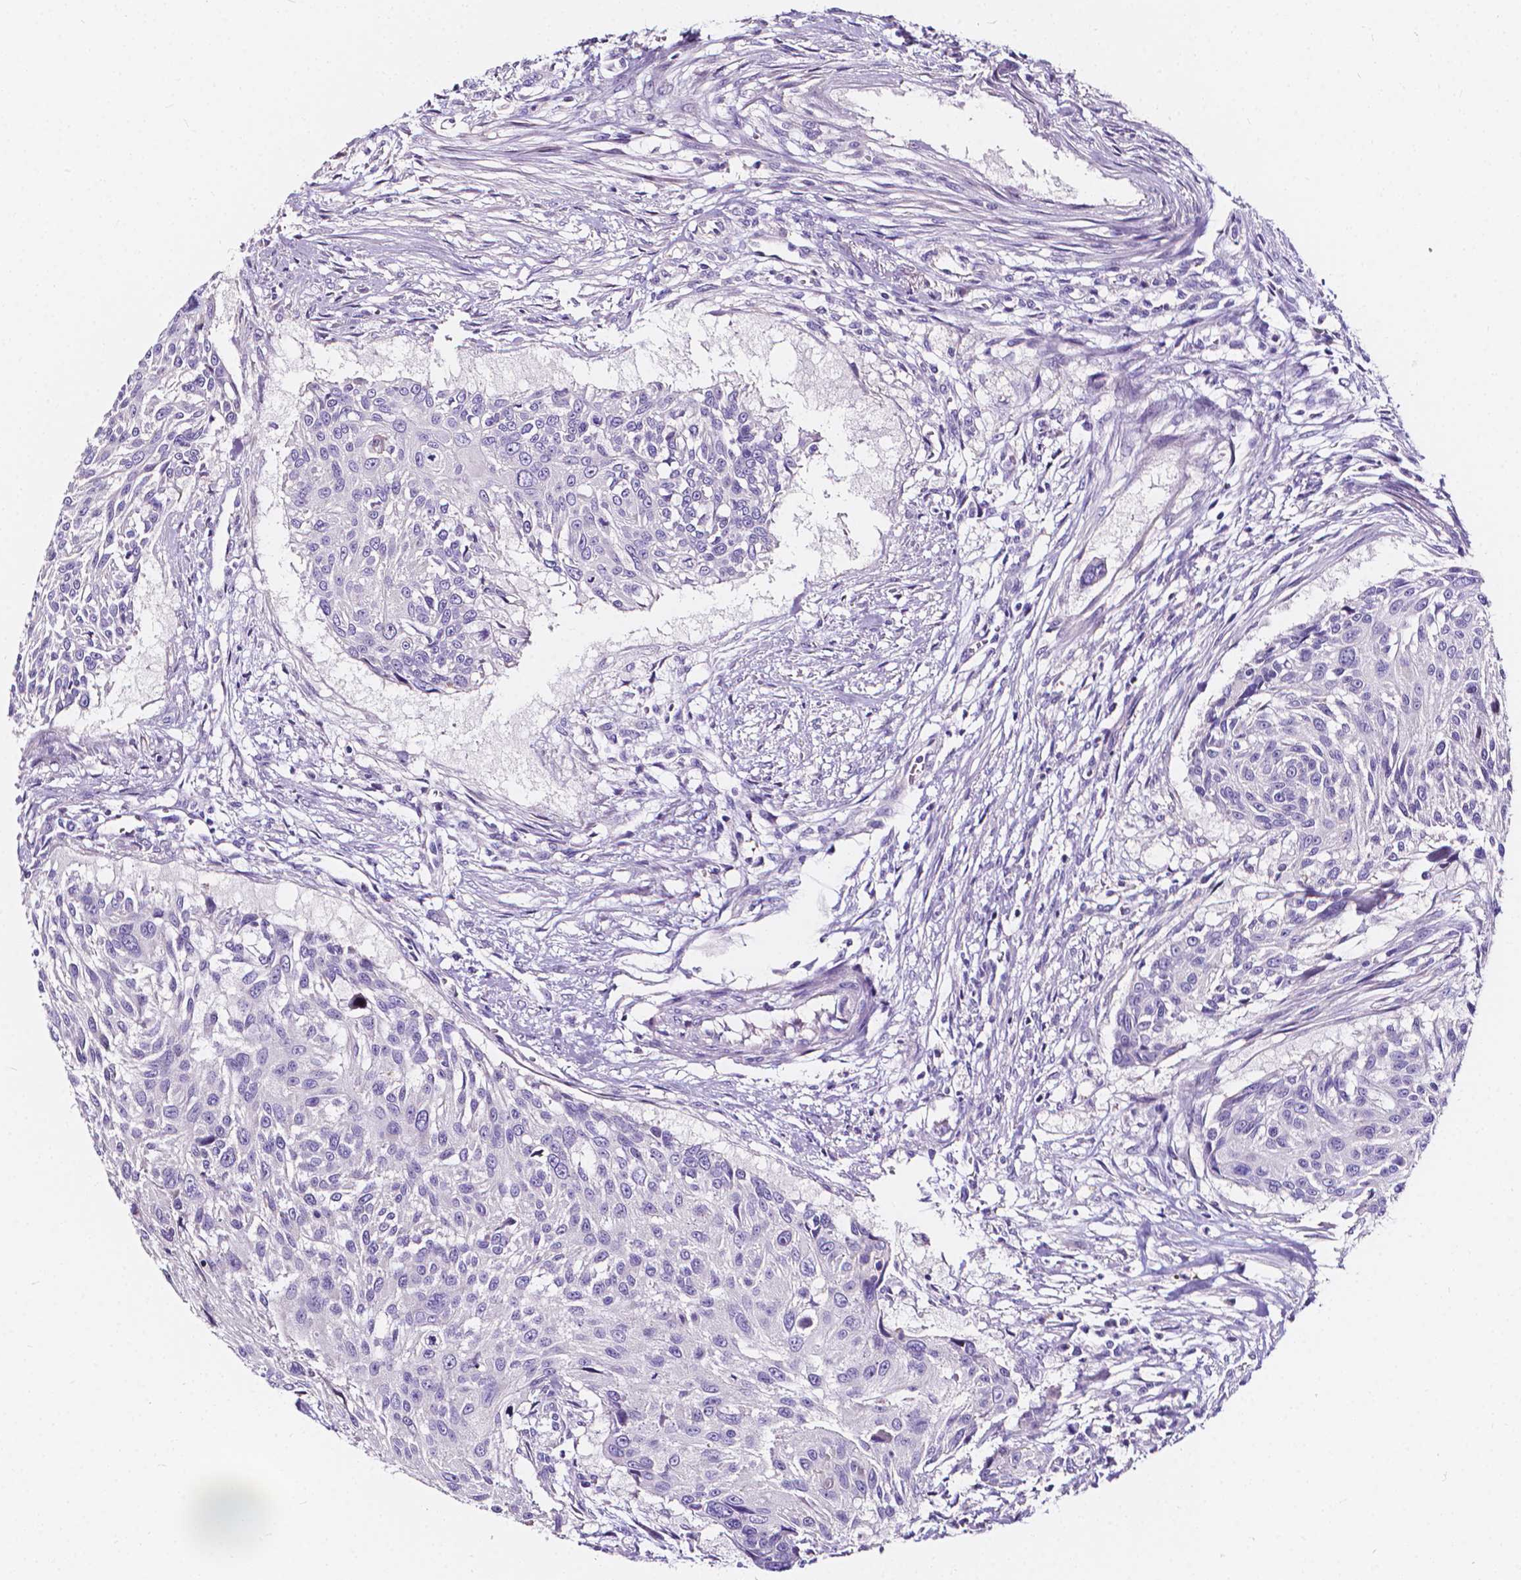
{"staining": {"intensity": "negative", "quantity": "none", "location": "none"}, "tissue": "urothelial cancer", "cell_type": "Tumor cells", "image_type": "cancer", "snomed": [{"axis": "morphology", "description": "Urothelial carcinoma, NOS"}, {"axis": "topography", "description": "Urinary bladder"}], "caption": "A high-resolution histopathology image shows immunohistochemistry (IHC) staining of urothelial cancer, which demonstrates no significant expression in tumor cells.", "gene": "CLSTN2", "patient": {"sex": "male", "age": 55}}